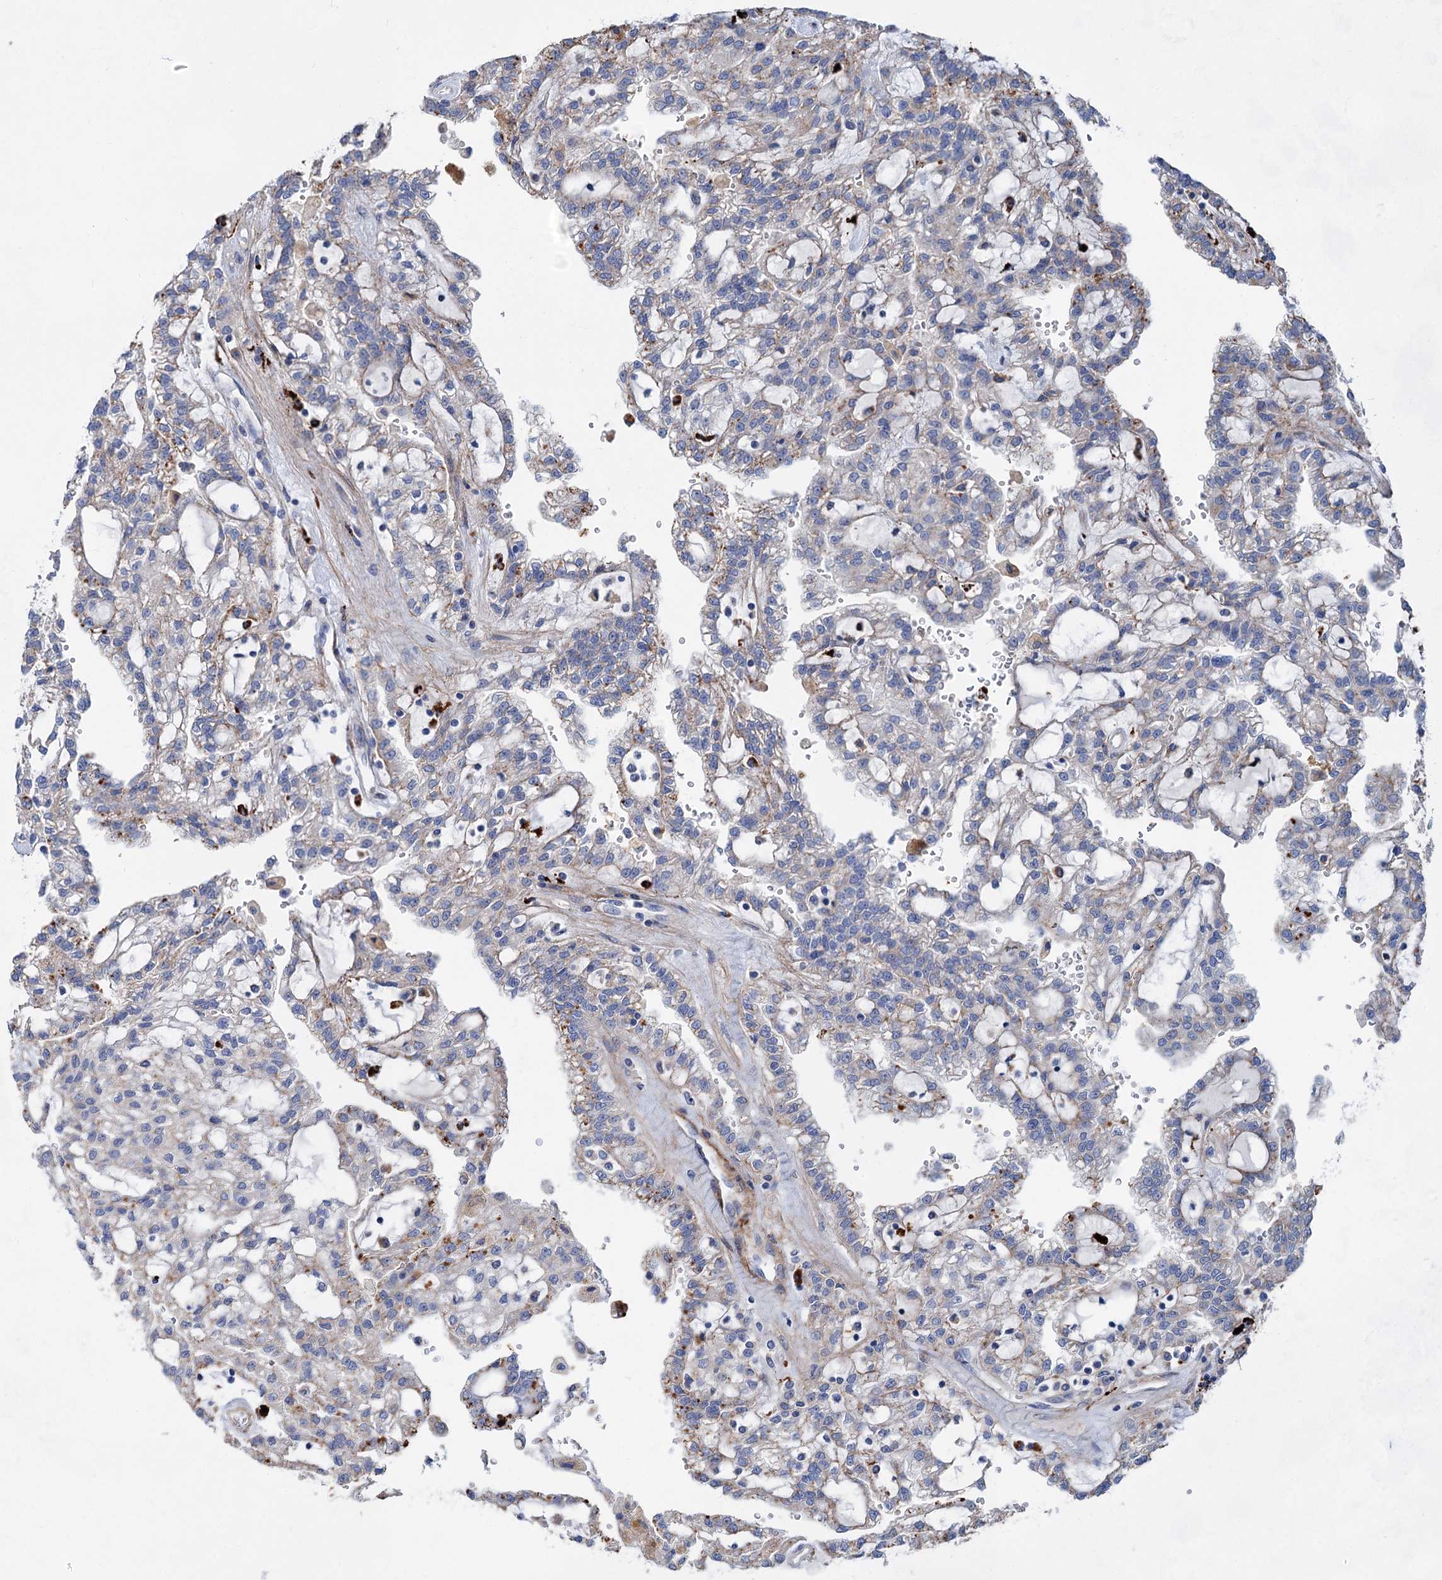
{"staining": {"intensity": "moderate", "quantity": "<25%", "location": "cytoplasmic/membranous"}, "tissue": "renal cancer", "cell_type": "Tumor cells", "image_type": "cancer", "snomed": [{"axis": "morphology", "description": "Adenocarcinoma, NOS"}, {"axis": "topography", "description": "Kidney"}], "caption": "Moderate cytoplasmic/membranous protein staining is seen in approximately <25% of tumor cells in renal cancer. Ihc stains the protein of interest in brown and the nuclei are stained blue.", "gene": "GPR155", "patient": {"sex": "male", "age": 63}}